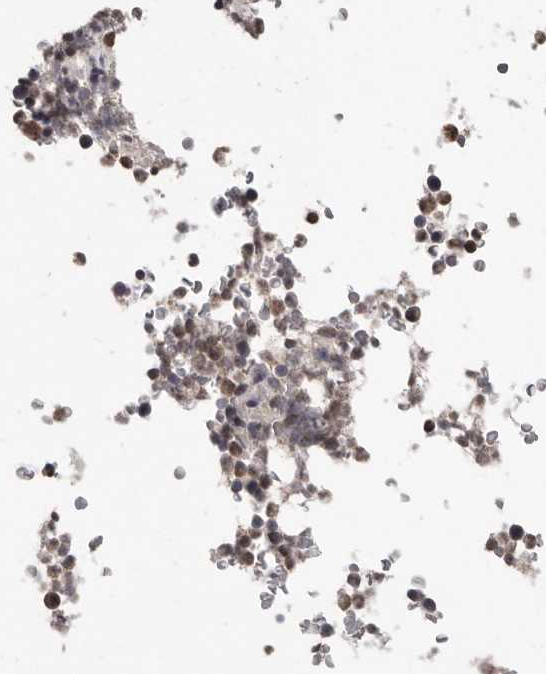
{"staining": {"intensity": "moderate", "quantity": ">75%", "location": "cytoplasmic/membranous,nuclear"}, "tissue": "bone marrow", "cell_type": "Hematopoietic cells", "image_type": "normal", "snomed": [{"axis": "morphology", "description": "Normal tissue, NOS"}, {"axis": "topography", "description": "Bone marrow"}], "caption": "The photomicrograph displays immunohistochemical staining of unremarkable bone marrow. There is moderate cytoplasmic/membranous,nuclear expression is seen in about >75% of hematopoietic cells.", "gene": "LINGO2", "patient": {"sex": "male", "age": 58}}